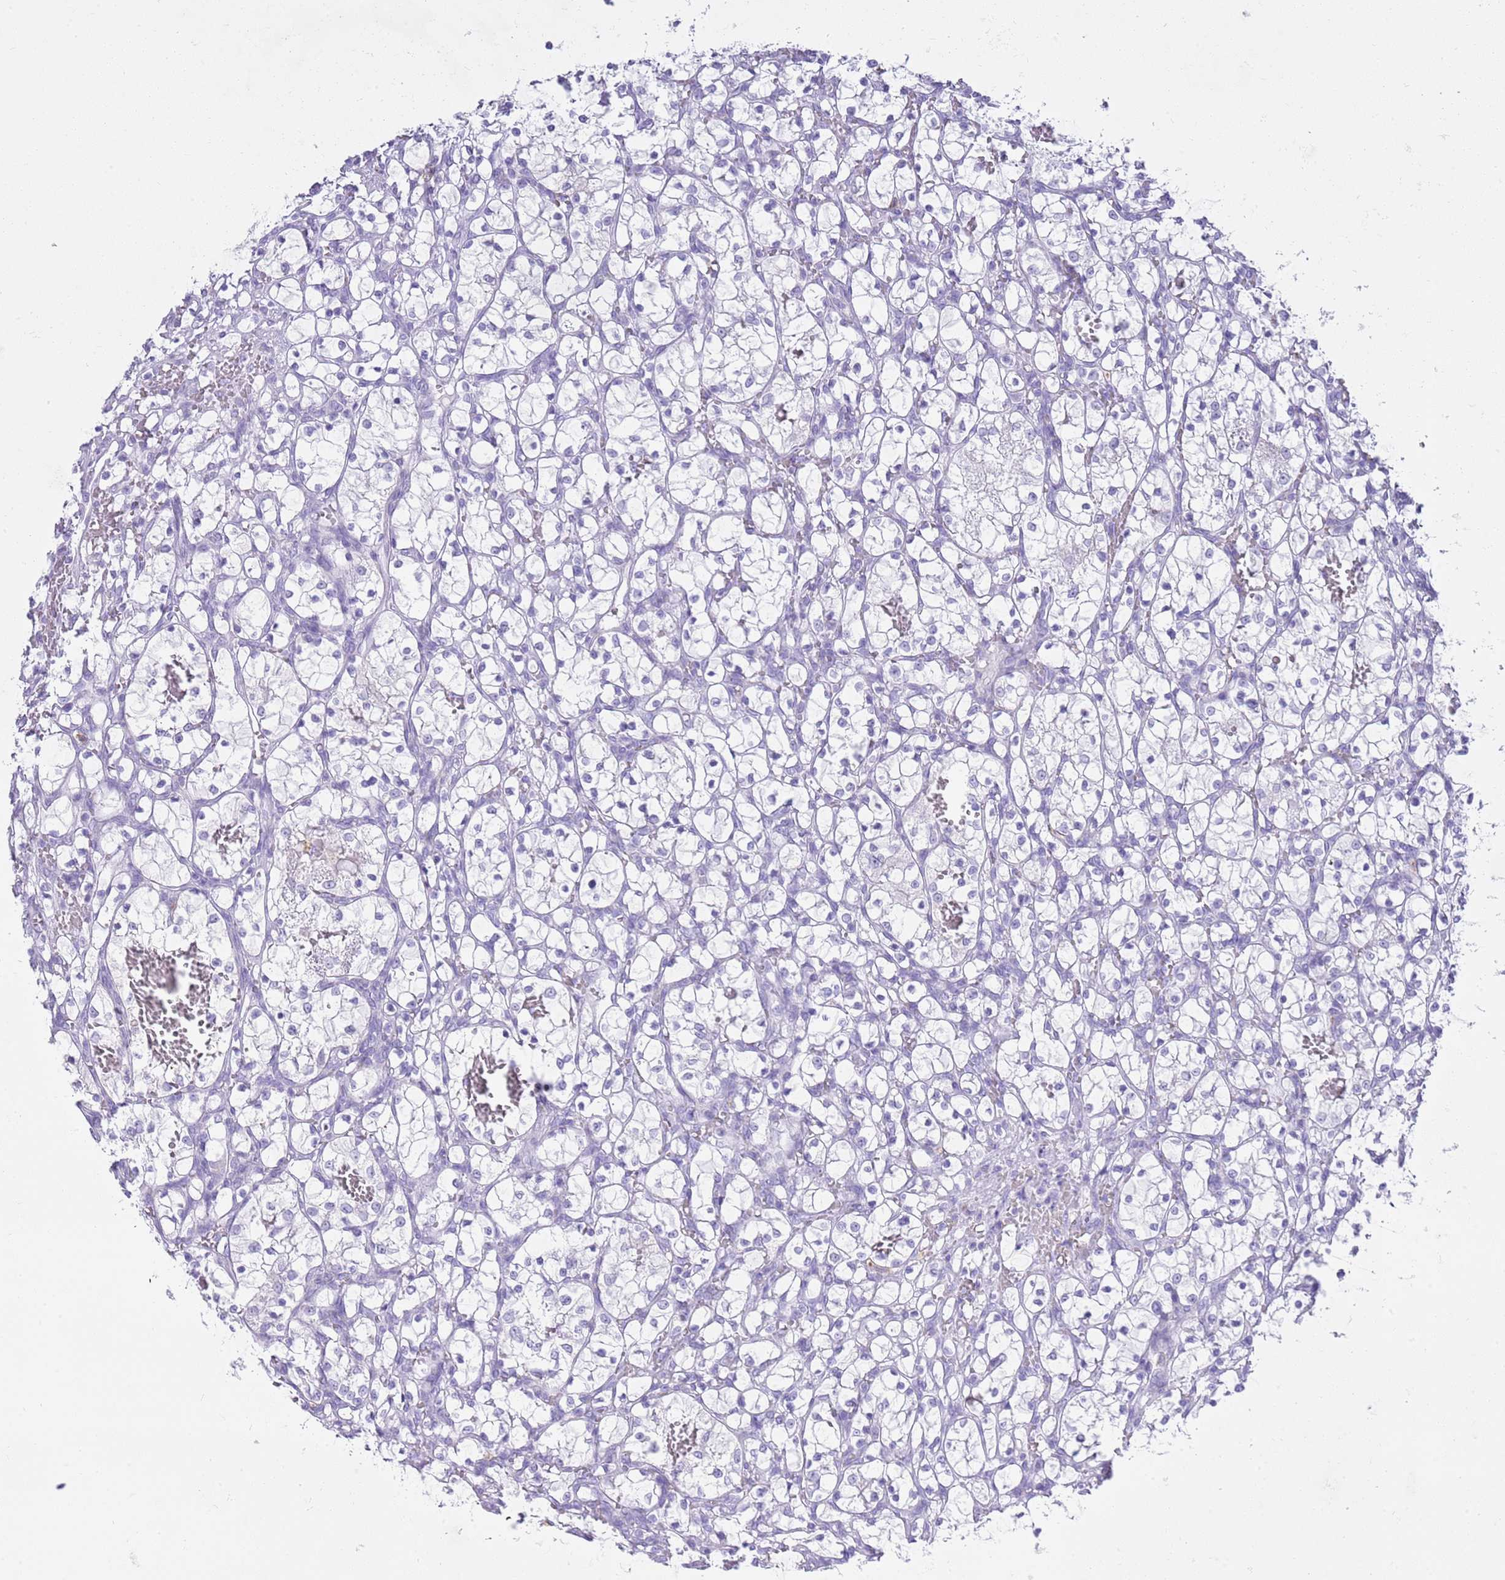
{"staining": {"intensity": "negative", "quantity": "none", "location": "none"}, "tissue": "renal cancer", "cell_type": "Tumor cells", "image_type": "cancer", "snomed": [{"axis": "morphology", "description": "Adenocarcinoma, NOS"}, {"axis": "topography", "description": "Kidney"}], "caption": "This is an IHC micrograph of adenocarcinoma (renal). There is no positivity in tumor cells.", "gene": "OR2Z1", "patient": {"sex": "female", "age": 69}}